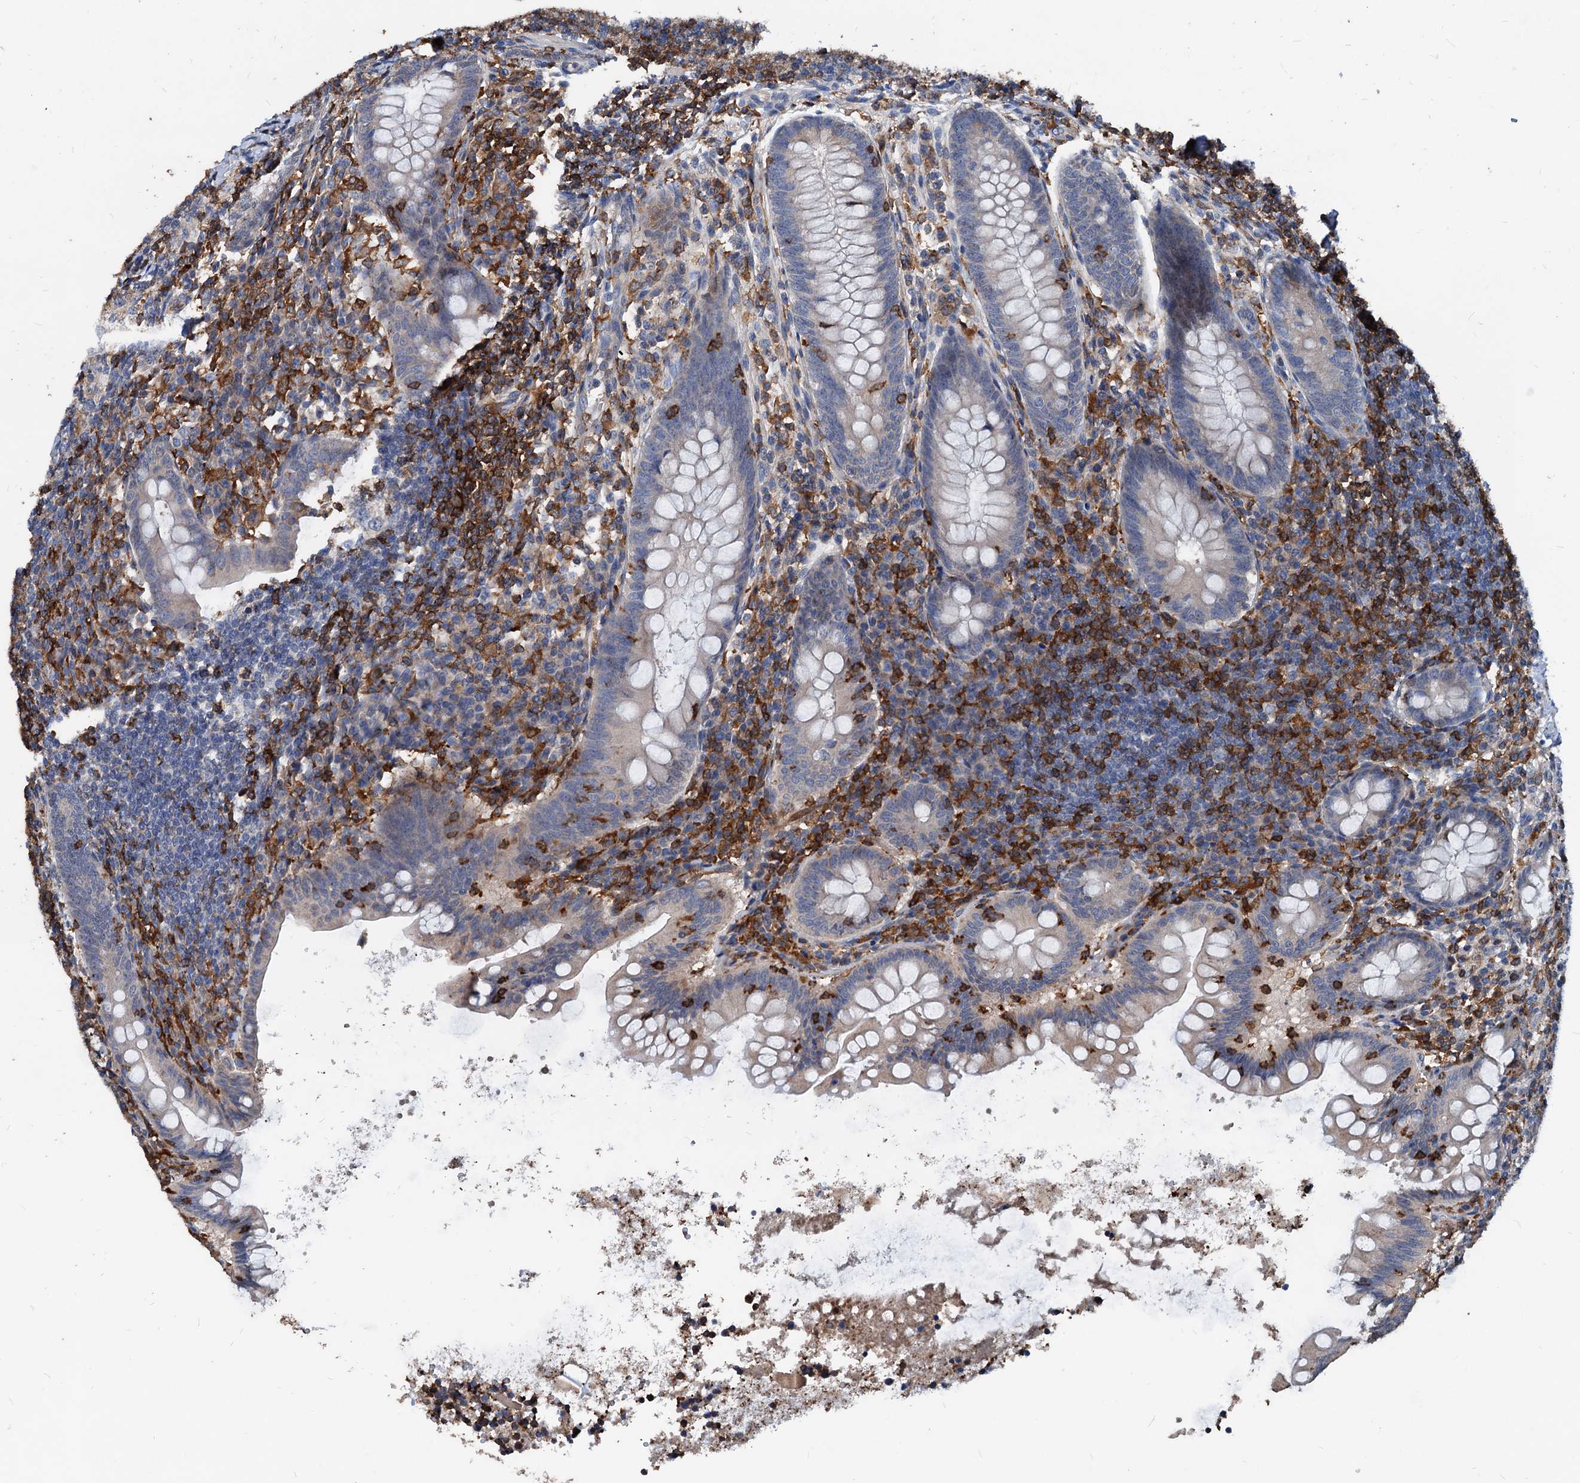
{"staining": {"intensity": "negative", "quantity": "none", "location": "none"}, "tissue": "appendix", "cell_type": "Glandular cells", "image_type": "normal", "snomed": [{"axis": "morphology", "description": "Normal tissue, NOS"}, {"axis": "topography", "description": "Appendix"}], "caption": "This is a micrograph of immunohistochemistry (IHC) staining of normal appendix, which shows no staining in glandular cells.", "gene": "LCP2", "patient": {"sex": "female", "age": 33}}